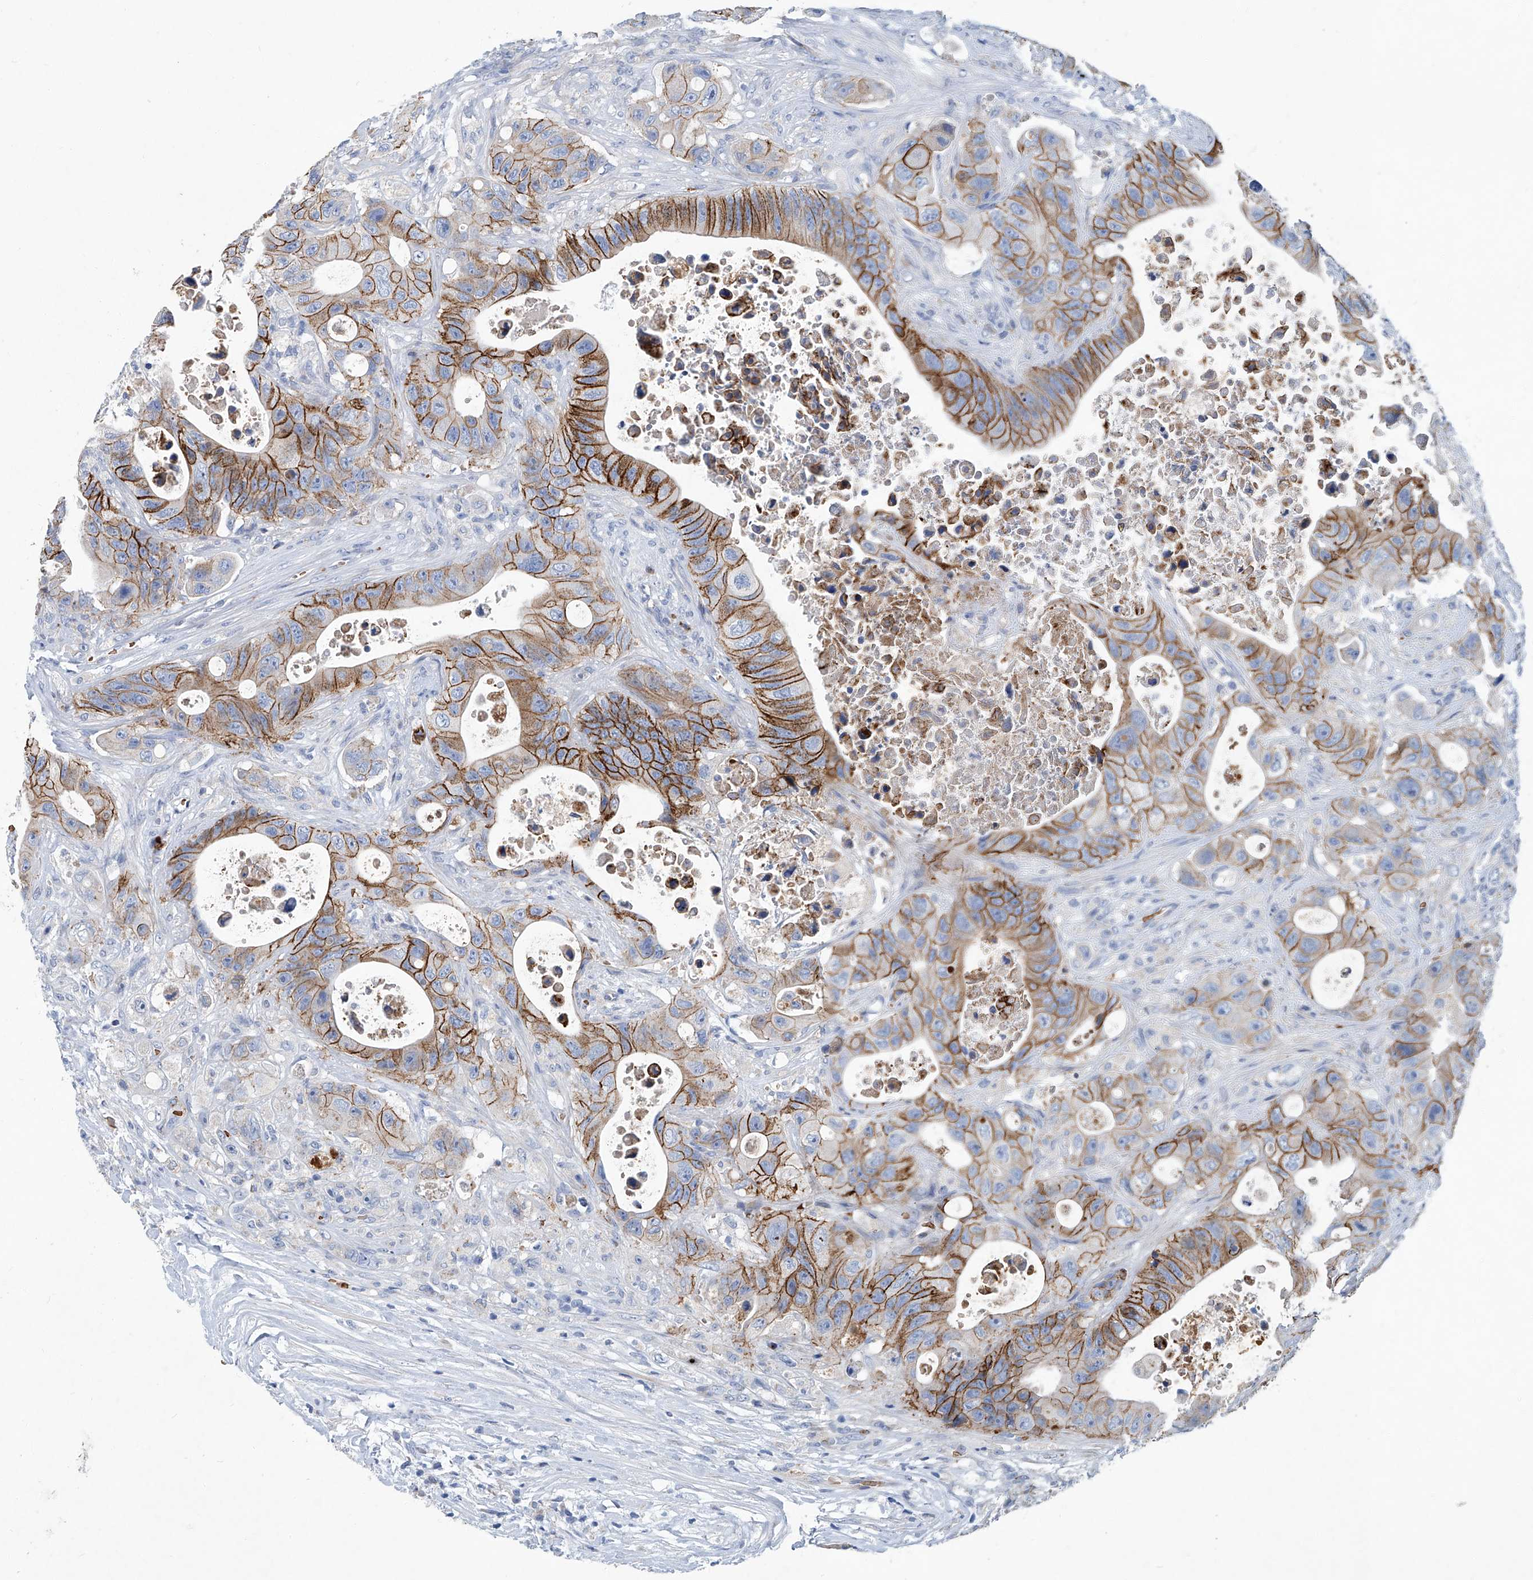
{"staining": {"intensity": "strong", "quantity": ">75%", "location": "cytoplasmic/membranous"}, "tissue": "colorectal cancer", "cell_type": "Tumor cells", "image_type": "cancer", "snomed": [{"axis": "morphology", "description": "Adenocarcinoma, NOS"}, {"axis": "topography", "description": "Colon"}], "caption": "An image showing strong cytoplasmic/membranous expression in about >75% of tumor cells in colorectal cancer (adenocarcinoma), as visualized by brown immunohistochemical staining.", "gene": "FPR2", "patient": {"sex": "female", "age": 46}}